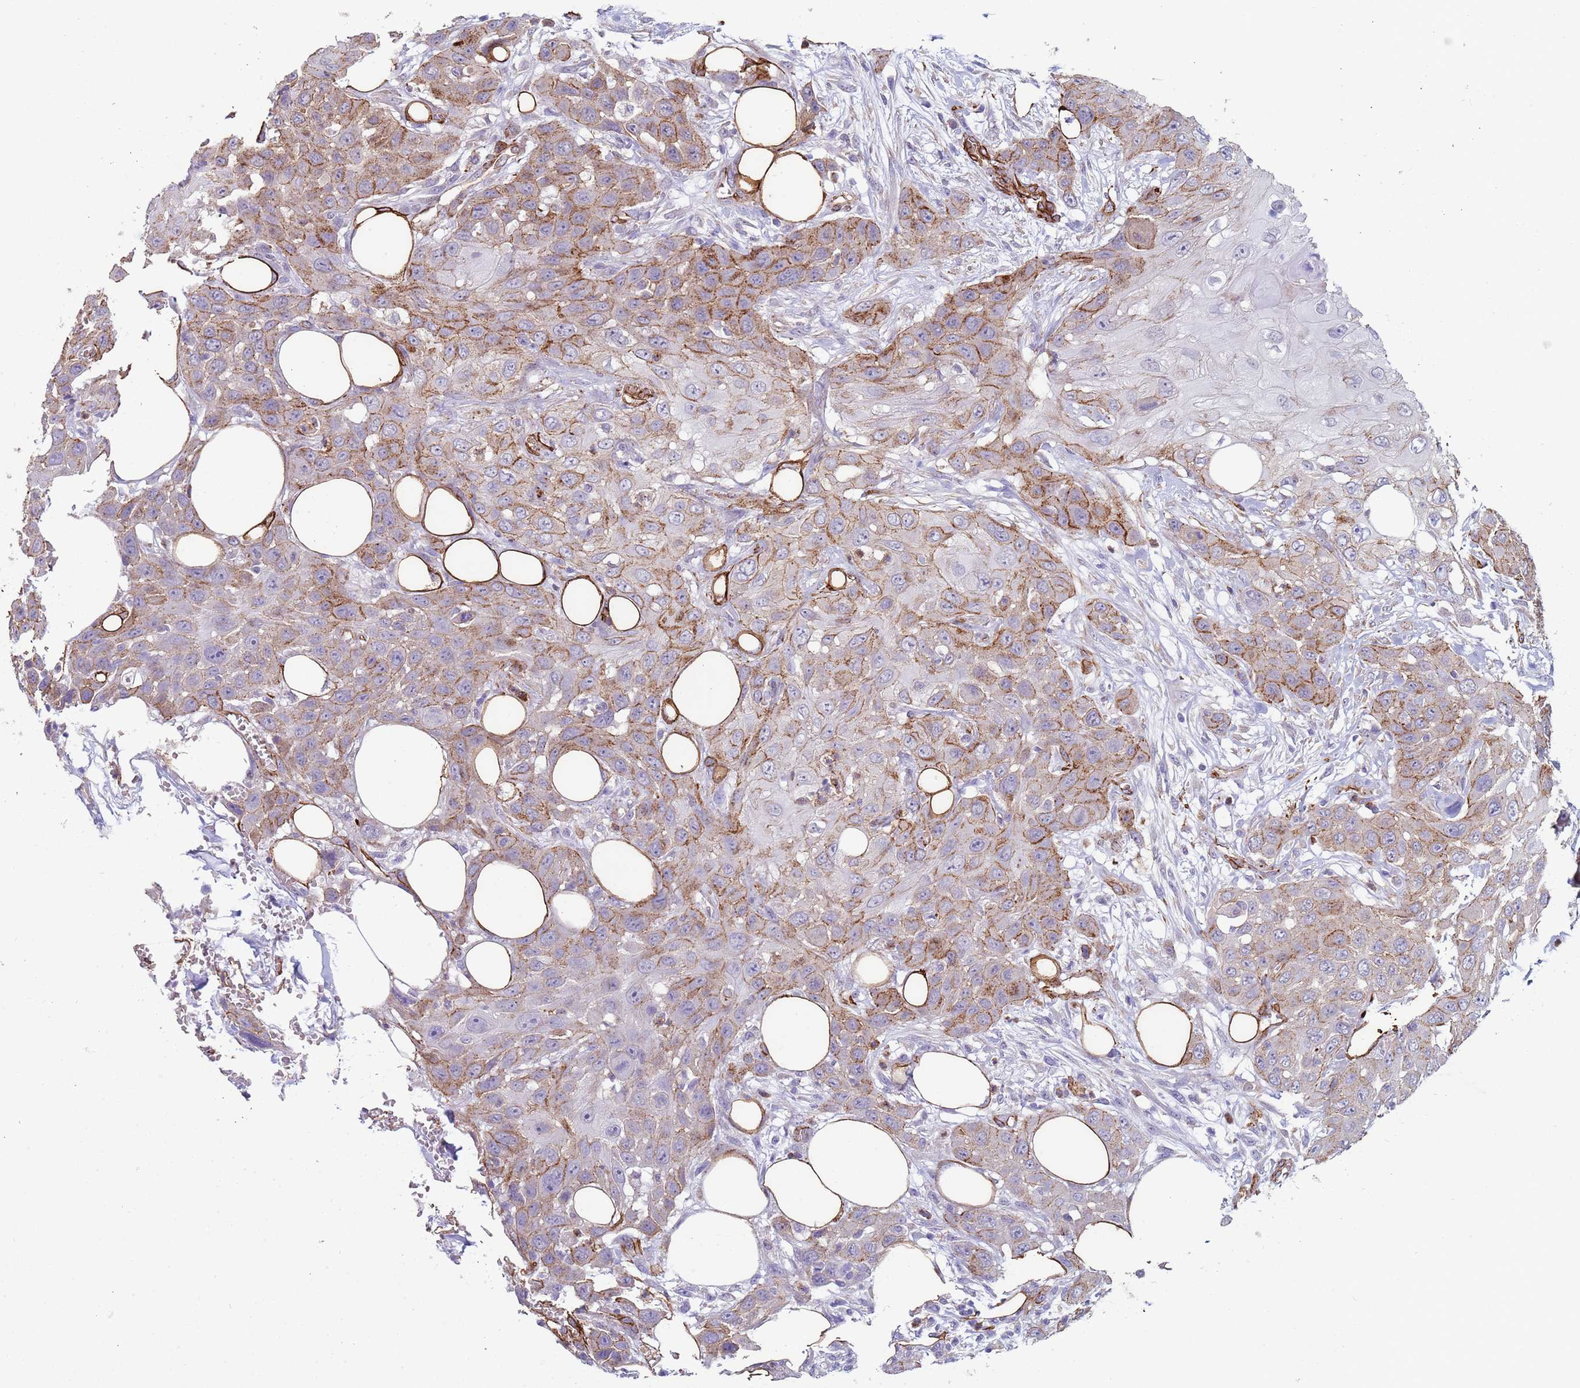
{"staining": {"intensity": "moderate", "quantity": "25%-75%", "location": "cytoplasmic/membranous"}, "tissue": "head and neck cancer", "cell_type": "Tumor cells", "image_type": "cancer", "snomed": [{"axis": "morphology", "description": "Squamous cell carcinoma, NOS"}, {"axis": "topography", "description": "Head-Neck"}], "caption": "Immunohistochemistry (IHC) of head and neck cancer (squamous cell carcinoma) displays medium levels of moderate cytoplasmic/membranous positivity in approximately 25%-75% of tumor cells.", "gene": "GASK1A", "patient": {"sex": "male", "age": 81}}